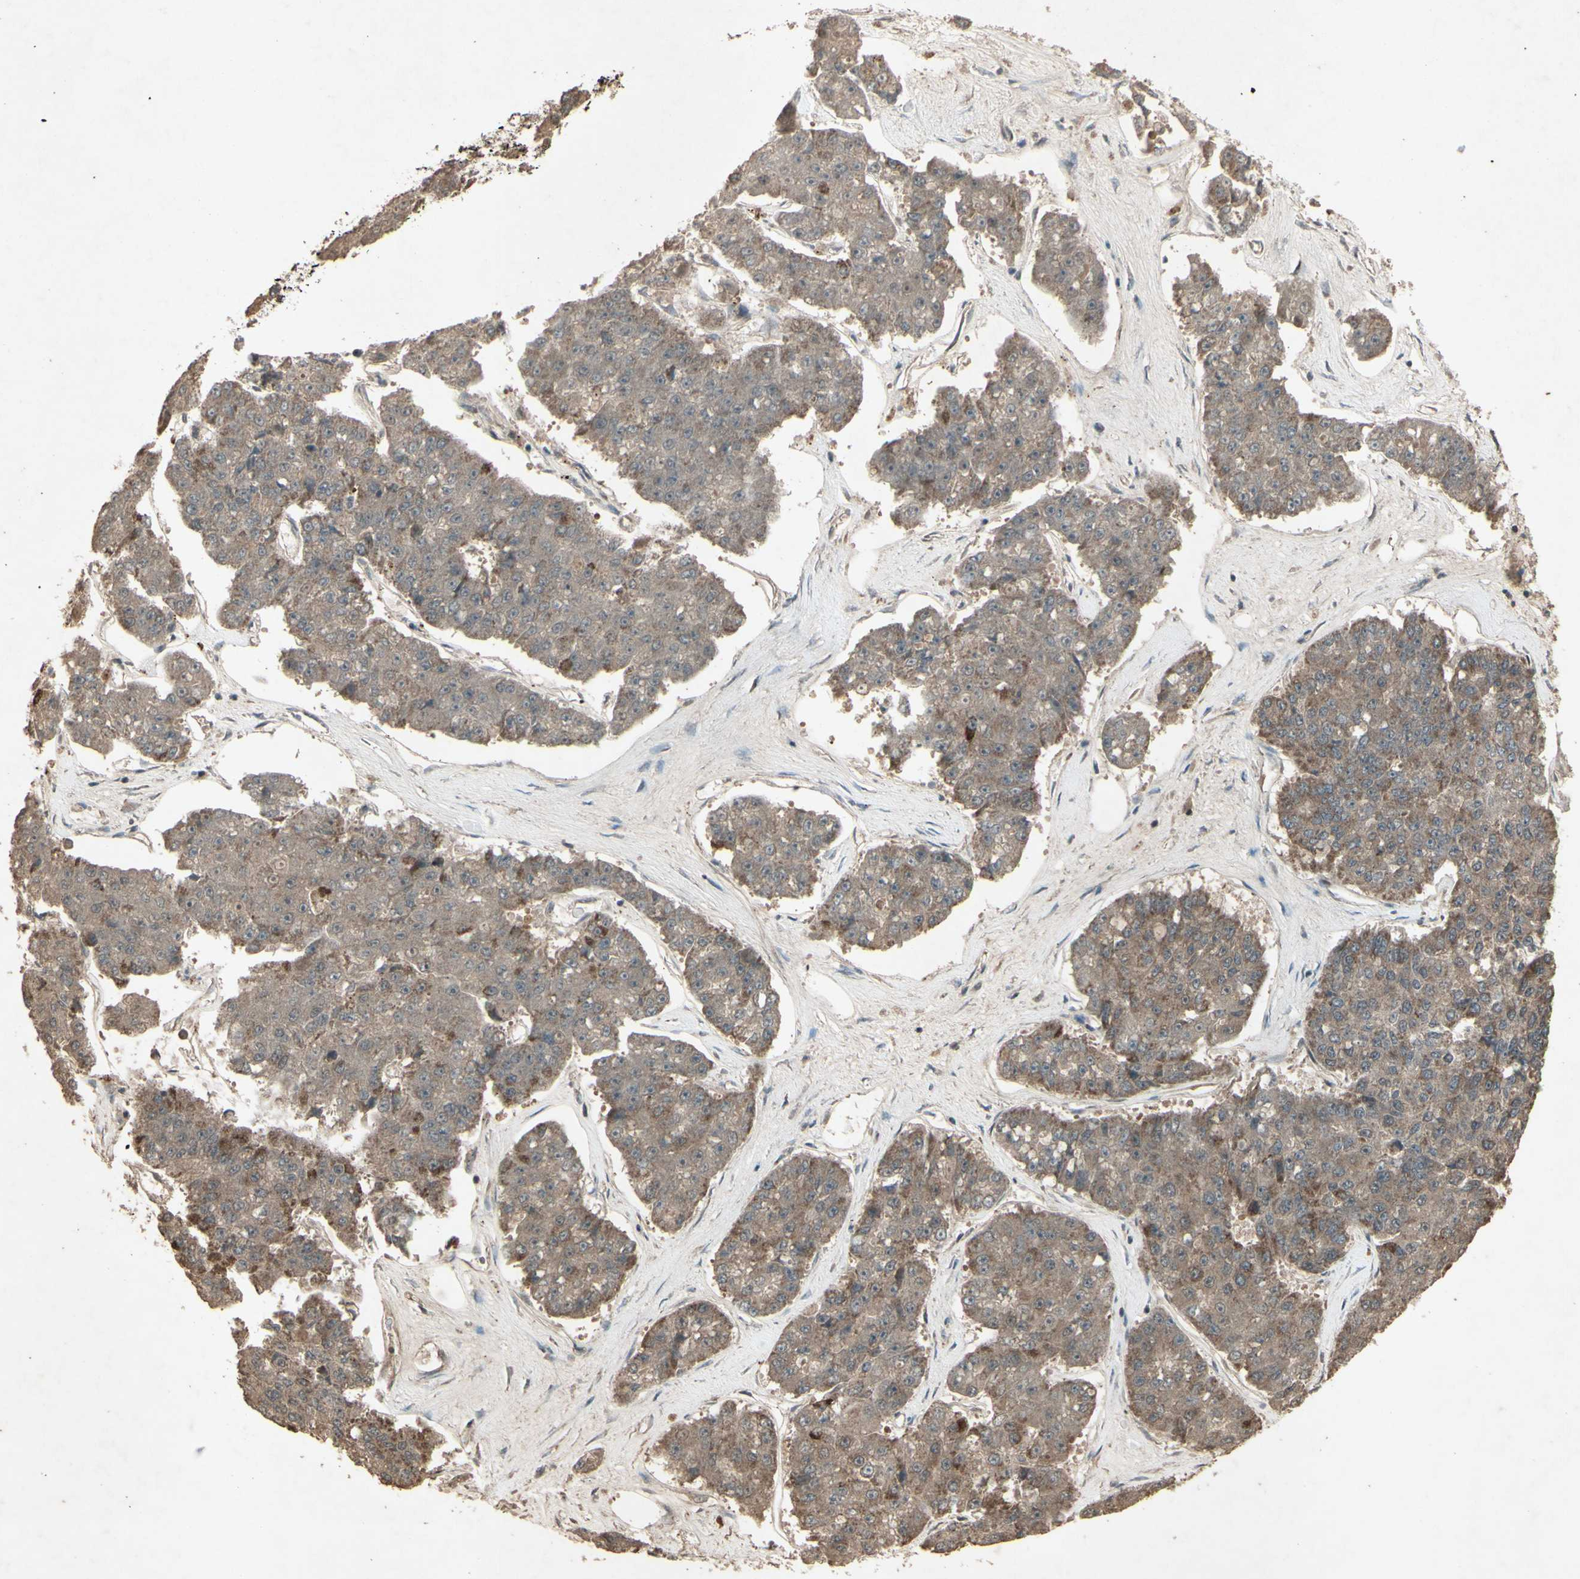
{"staining": {"intensity": "weak", "quantity": ">75%", "location": "cytoplasmic/membranous"}, "tissue": "pancreatic cancer", "cell_type": "Tumor cells", "image_type": "cancer", "snomed": [{"axis": "morphology", "description": "Adenocarcinoma, NOS"}, {"axis": "topography", "description": "Pancreas"}], "caption": "Pancreatic adenocarcinoma stained with DAB immunohistochemistry (IHC) exhibits low levels of weak cytoplasmic/membranous positivity in approximately >75% of tumor cells.", "gene": "AP1G1", "patient": {"sex": "male", "age": 50}}